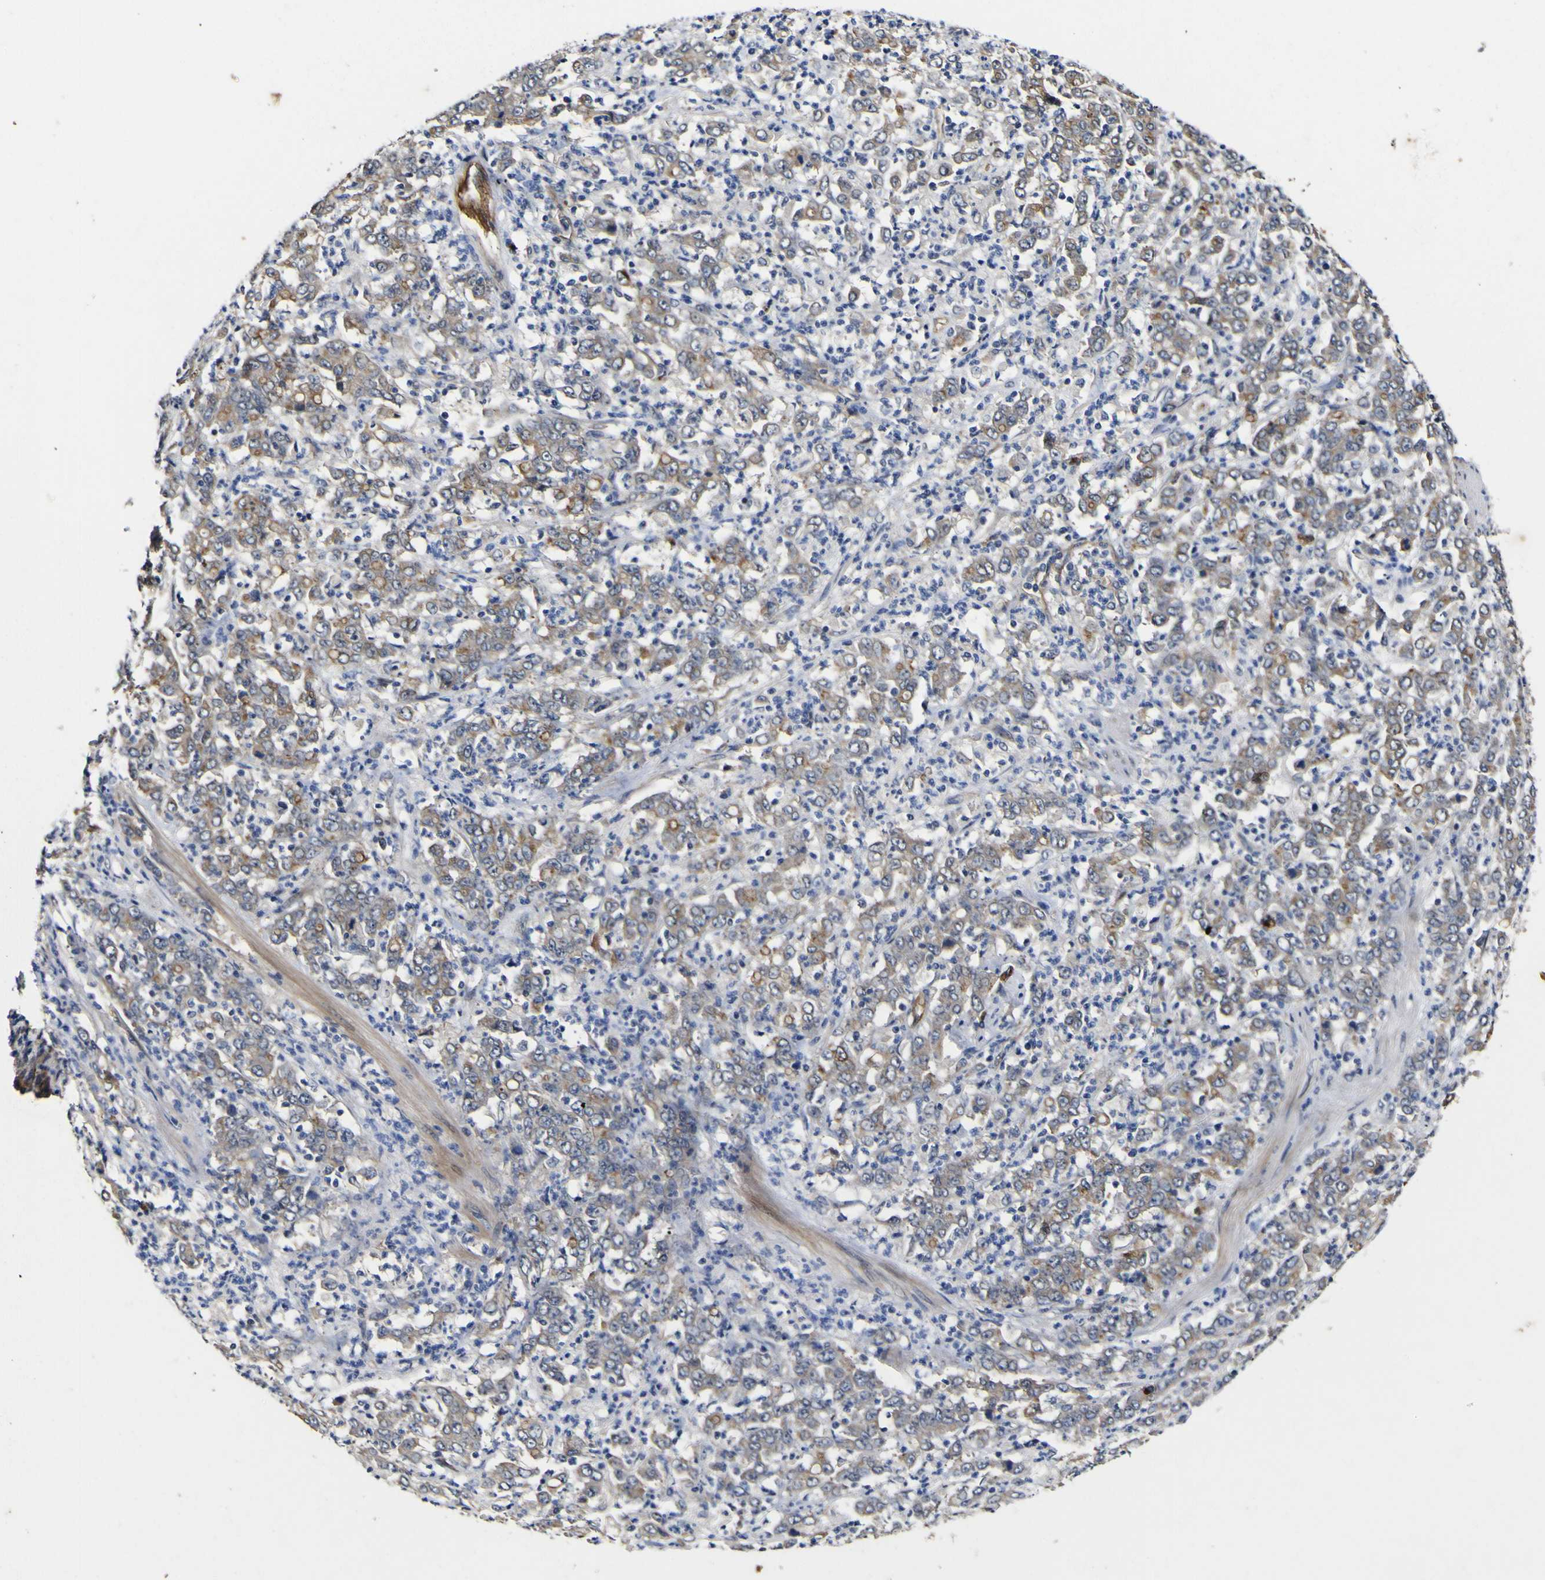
{"staining": {"intensity": "weak", "quantity": ">75%", "location": "cytoplasmic/membranous"}, "tissue": "stomach cancer", "cell_type": "Tumor cells", "image_type": "cancer", "snomed": [{"axis": "morphology", "description": "Adenocarcinoma, NOS"}, {"axis": "topography", "description": "Stomach, lower"}], "caption": "An image of adenocarcinoma (stomach) stained for a protein exhibits weak cytoplasmic/membranous brown staining in tumor cells.", "gene": "CCL2", "patient": {"sex": "female", "age": 71}}